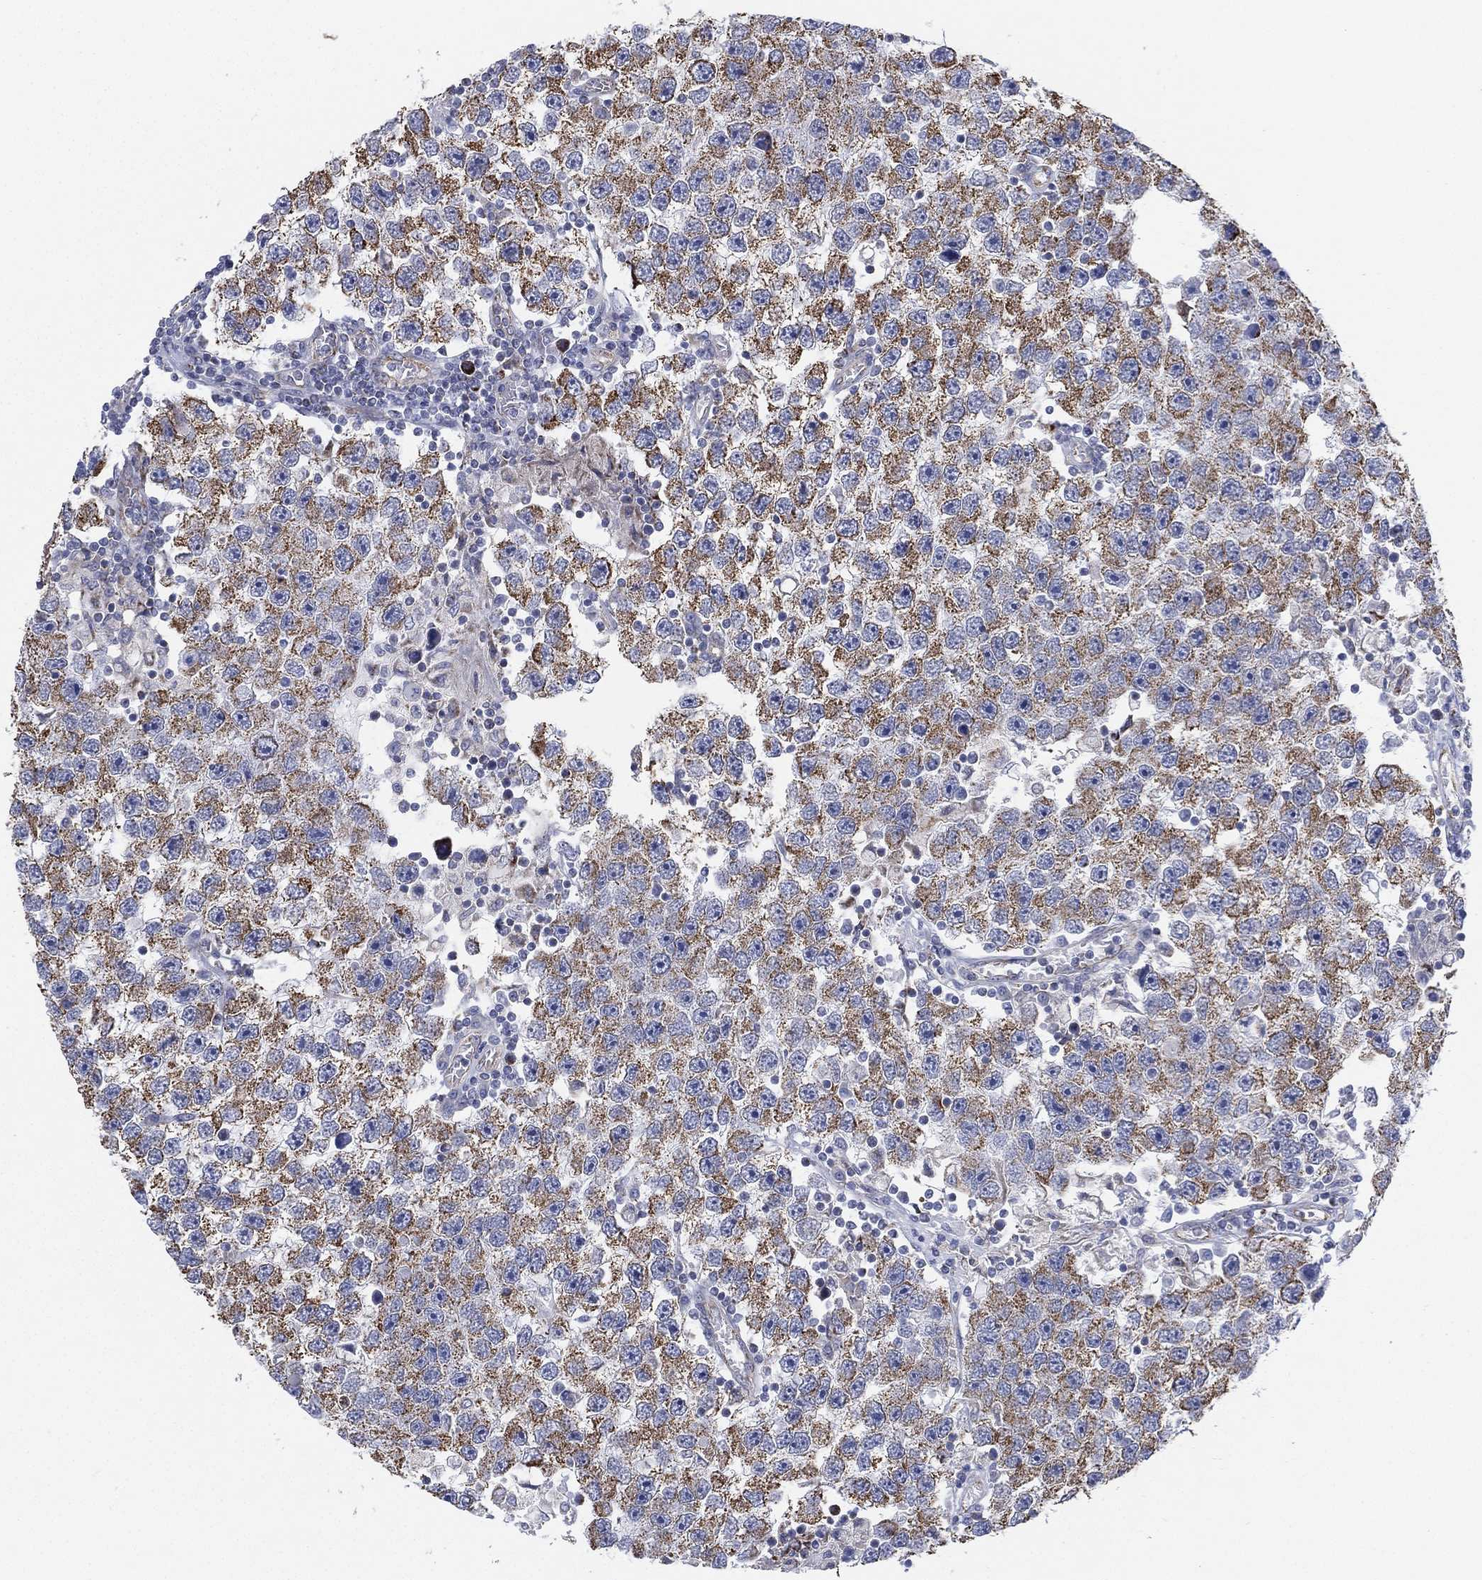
{"staining": {"intensity": "moderate", "quantity": "25%-75%", "location": "cytoplasmic/membranous"}, "tissue": "testis cancer", "cell_type": "Tumor cells", "image_type": "cancer", "snomed": [{"axis": "morphology", "description": "Seminoma, NOS"}, {"axis": "topography", "description": "Testis"}], "caption": "Protein analysis of seminoma (testis) tissue reveals moderate cytoplasmic/membranous staining in about 25%-75% of tumor cells. The staining is performed using DAB (3,3'-diaminobenzidine) brown chromogen to label protein expression. The nuclei are counter-stained blue using hematoxylin.", "gene": "INA", "patient": {"sex": "male", "age": 26}}